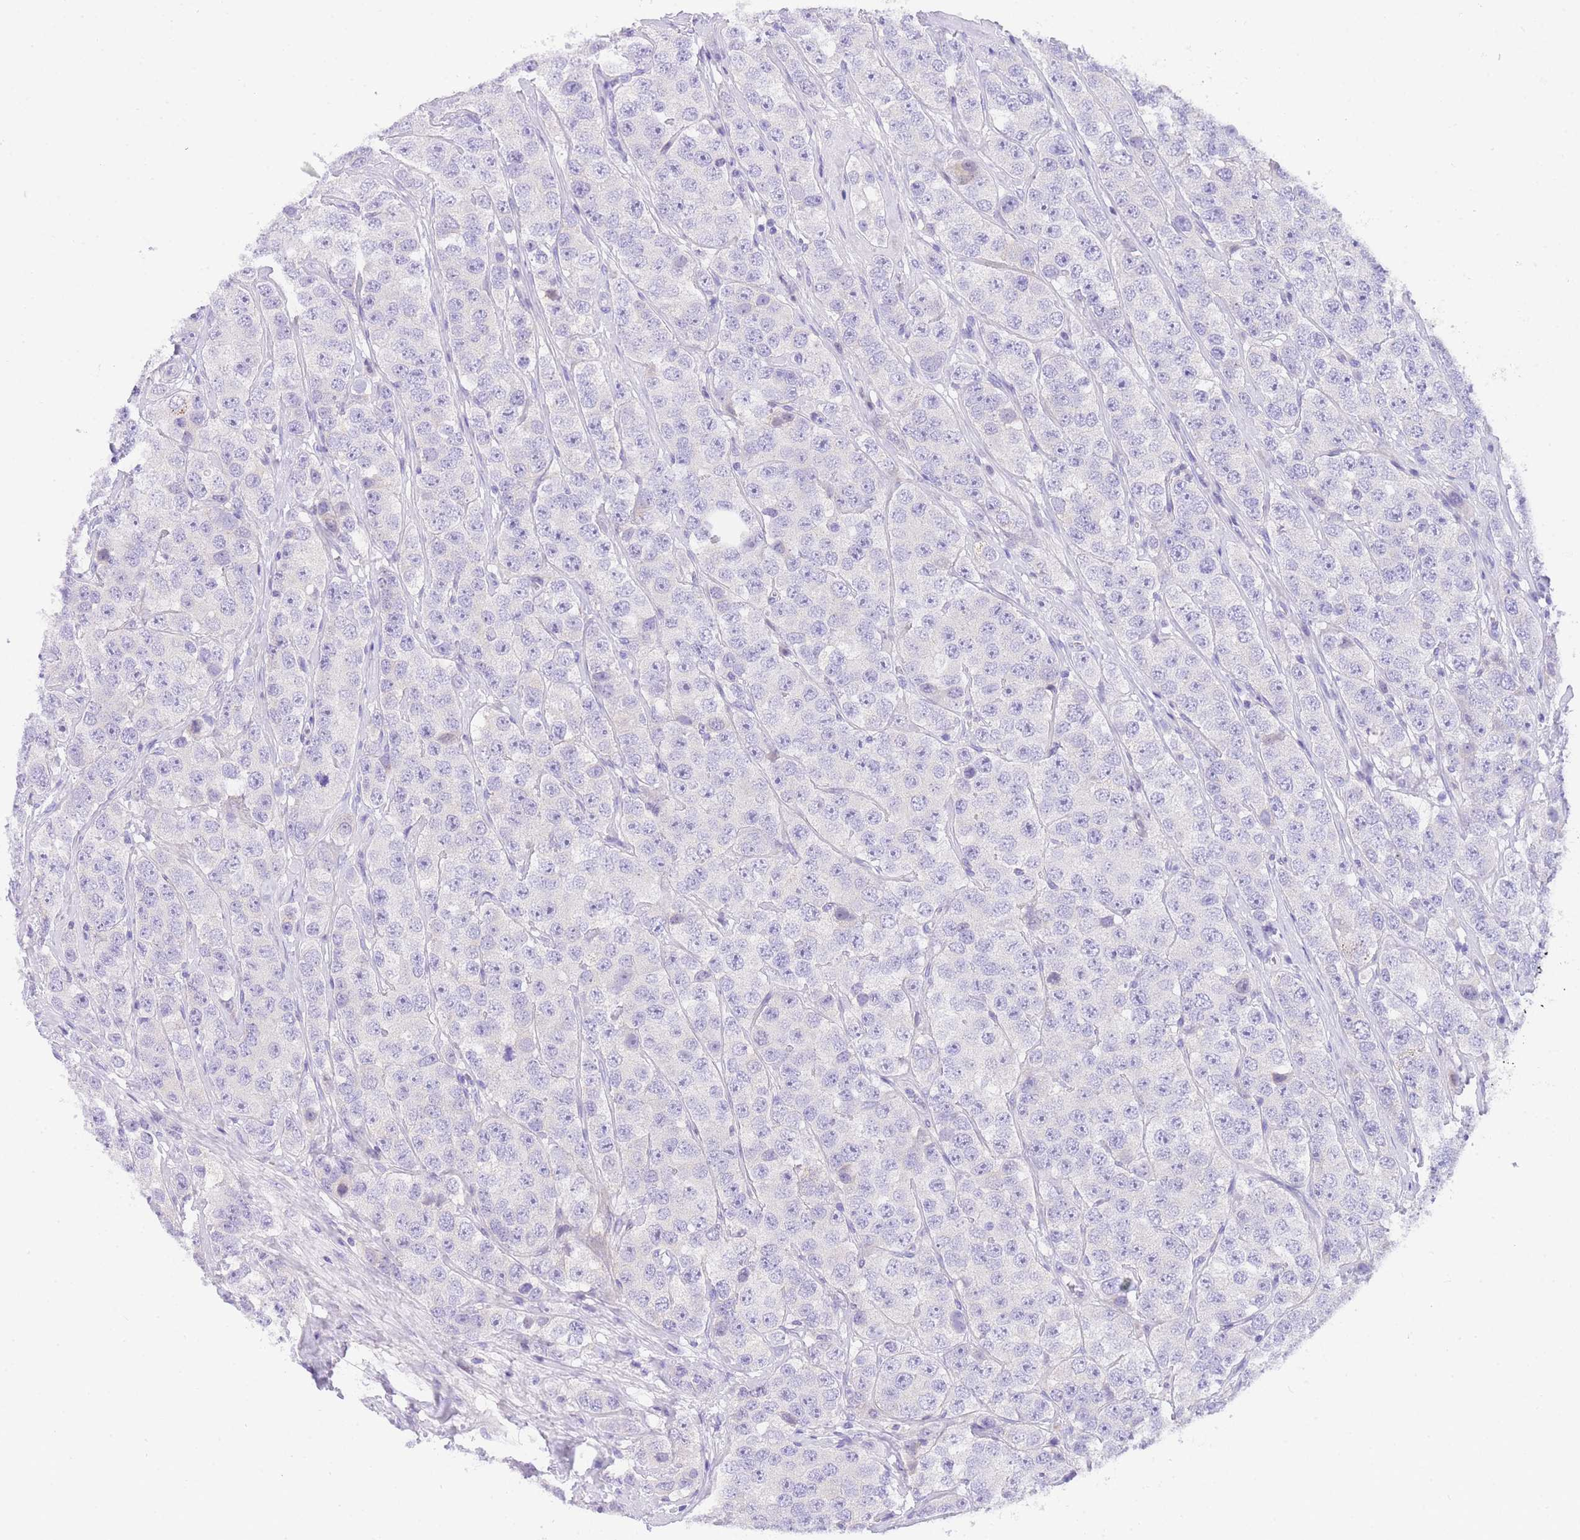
{"staining": {"intensity": "negative", "quantity": "none", "location": "none"}, "tissue": "testis cancer", "cell_type": "Tumor cells", "image_type": "cancer", "snomed": [{"axis": "morphology", "description": "Seminoma, NOS"}, {"axis": "topography", "description": "Testis"}], "caption": "This is an IHC micrograph of seminoma (testis). There is no staining in tumor cells.", "gene": "TIFAB", "patient": {"sex": "male", "age": 28}}